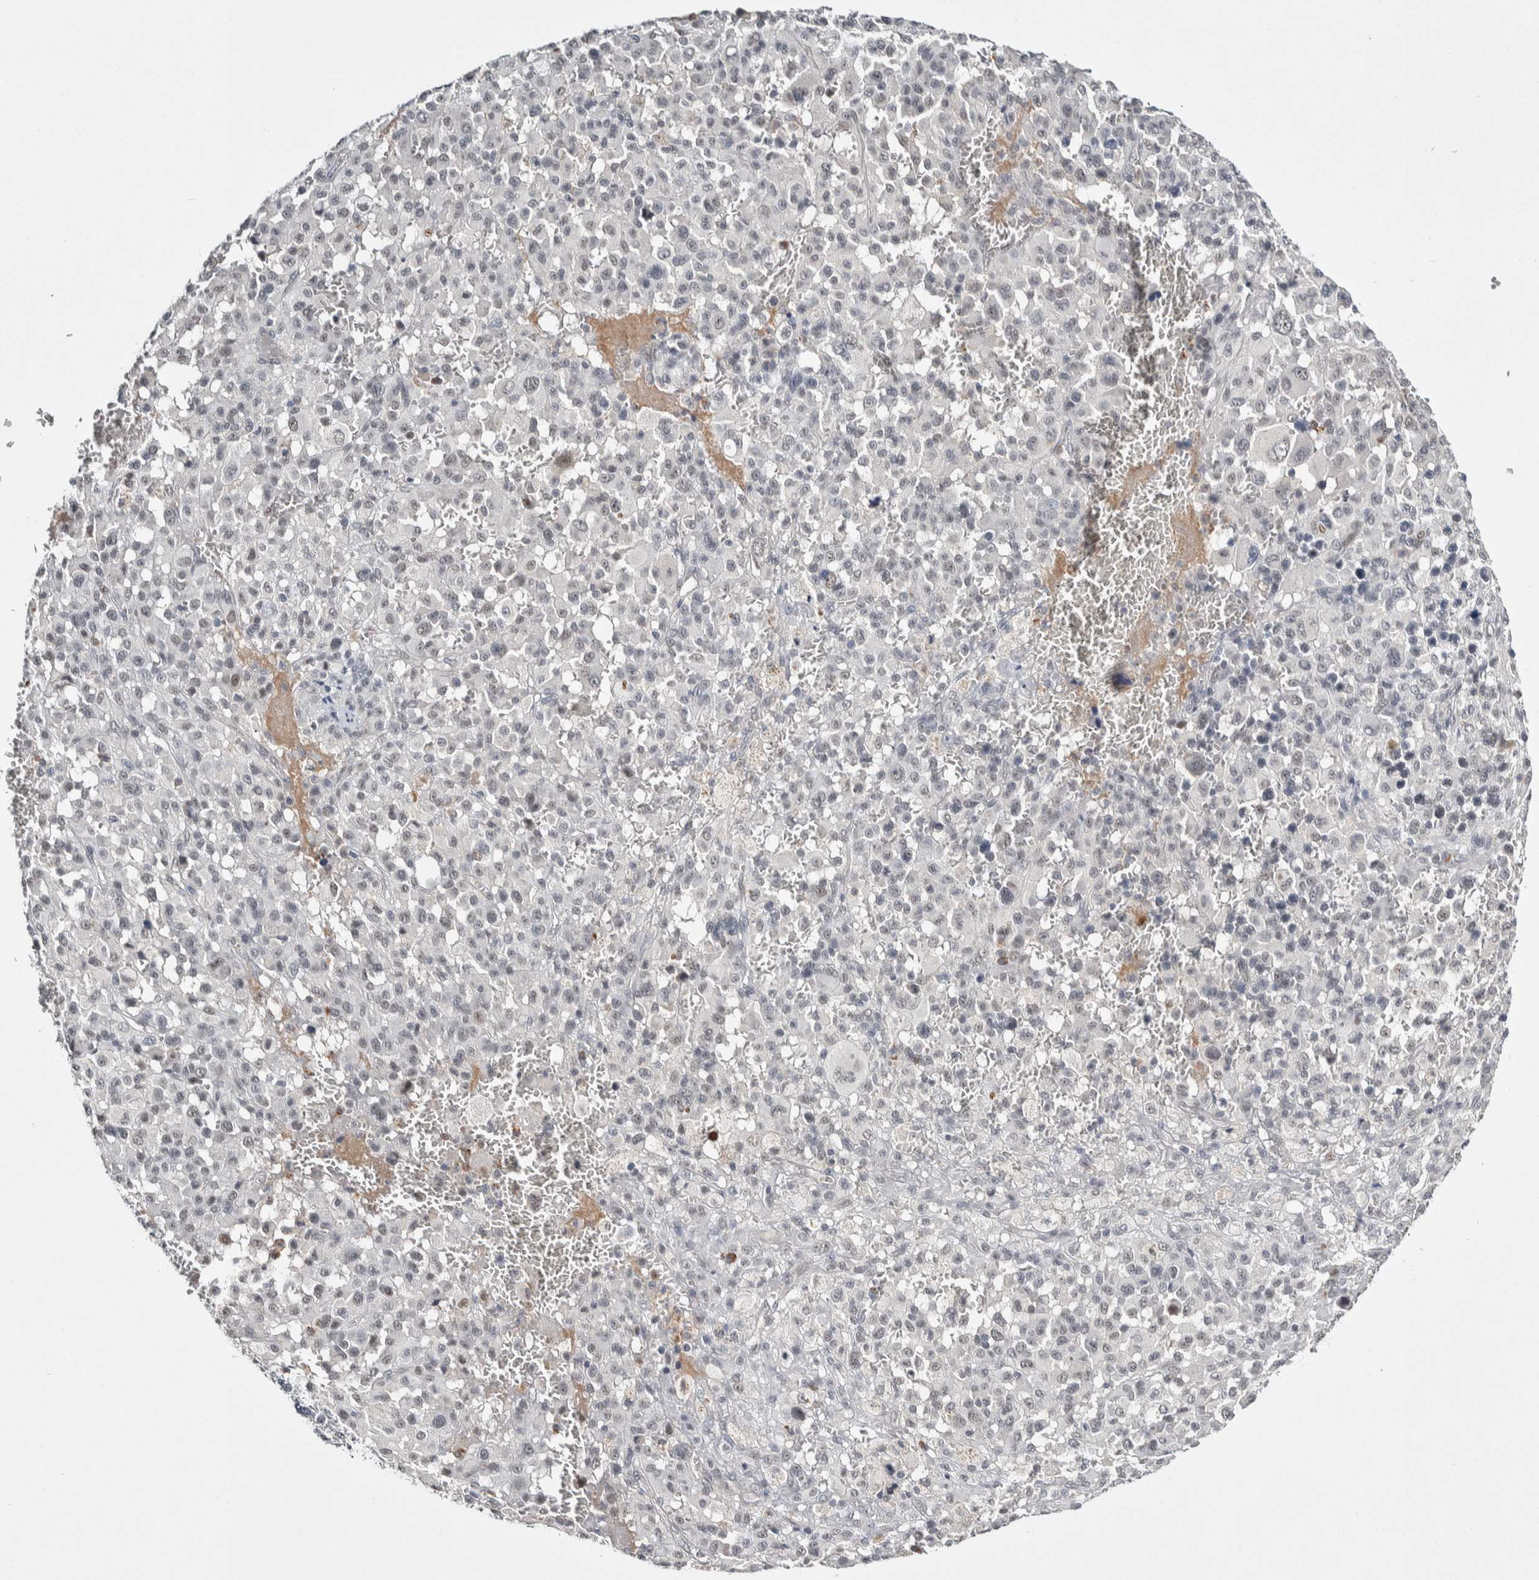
{"staining": {"intensity": "weak", "quantity": ">75%", "location": "nuclear"}, "tissue": "melanoma", "cell_type": "Tumor cells", "image_type": "cancer", "snomed": [{"axis": "morphology", "description": "Malignant melanoma, Metastatic site"}, {"axis": "topography", "description": "Skin"}], "caption": "An IHC histopathology image of neoplastic tissue is shown. Protein staining in brown shows weak nuclear positivity in melanoma within tumor cells.", "gene": "ASPN", "patient": {"sex": "female", "age": 74}}